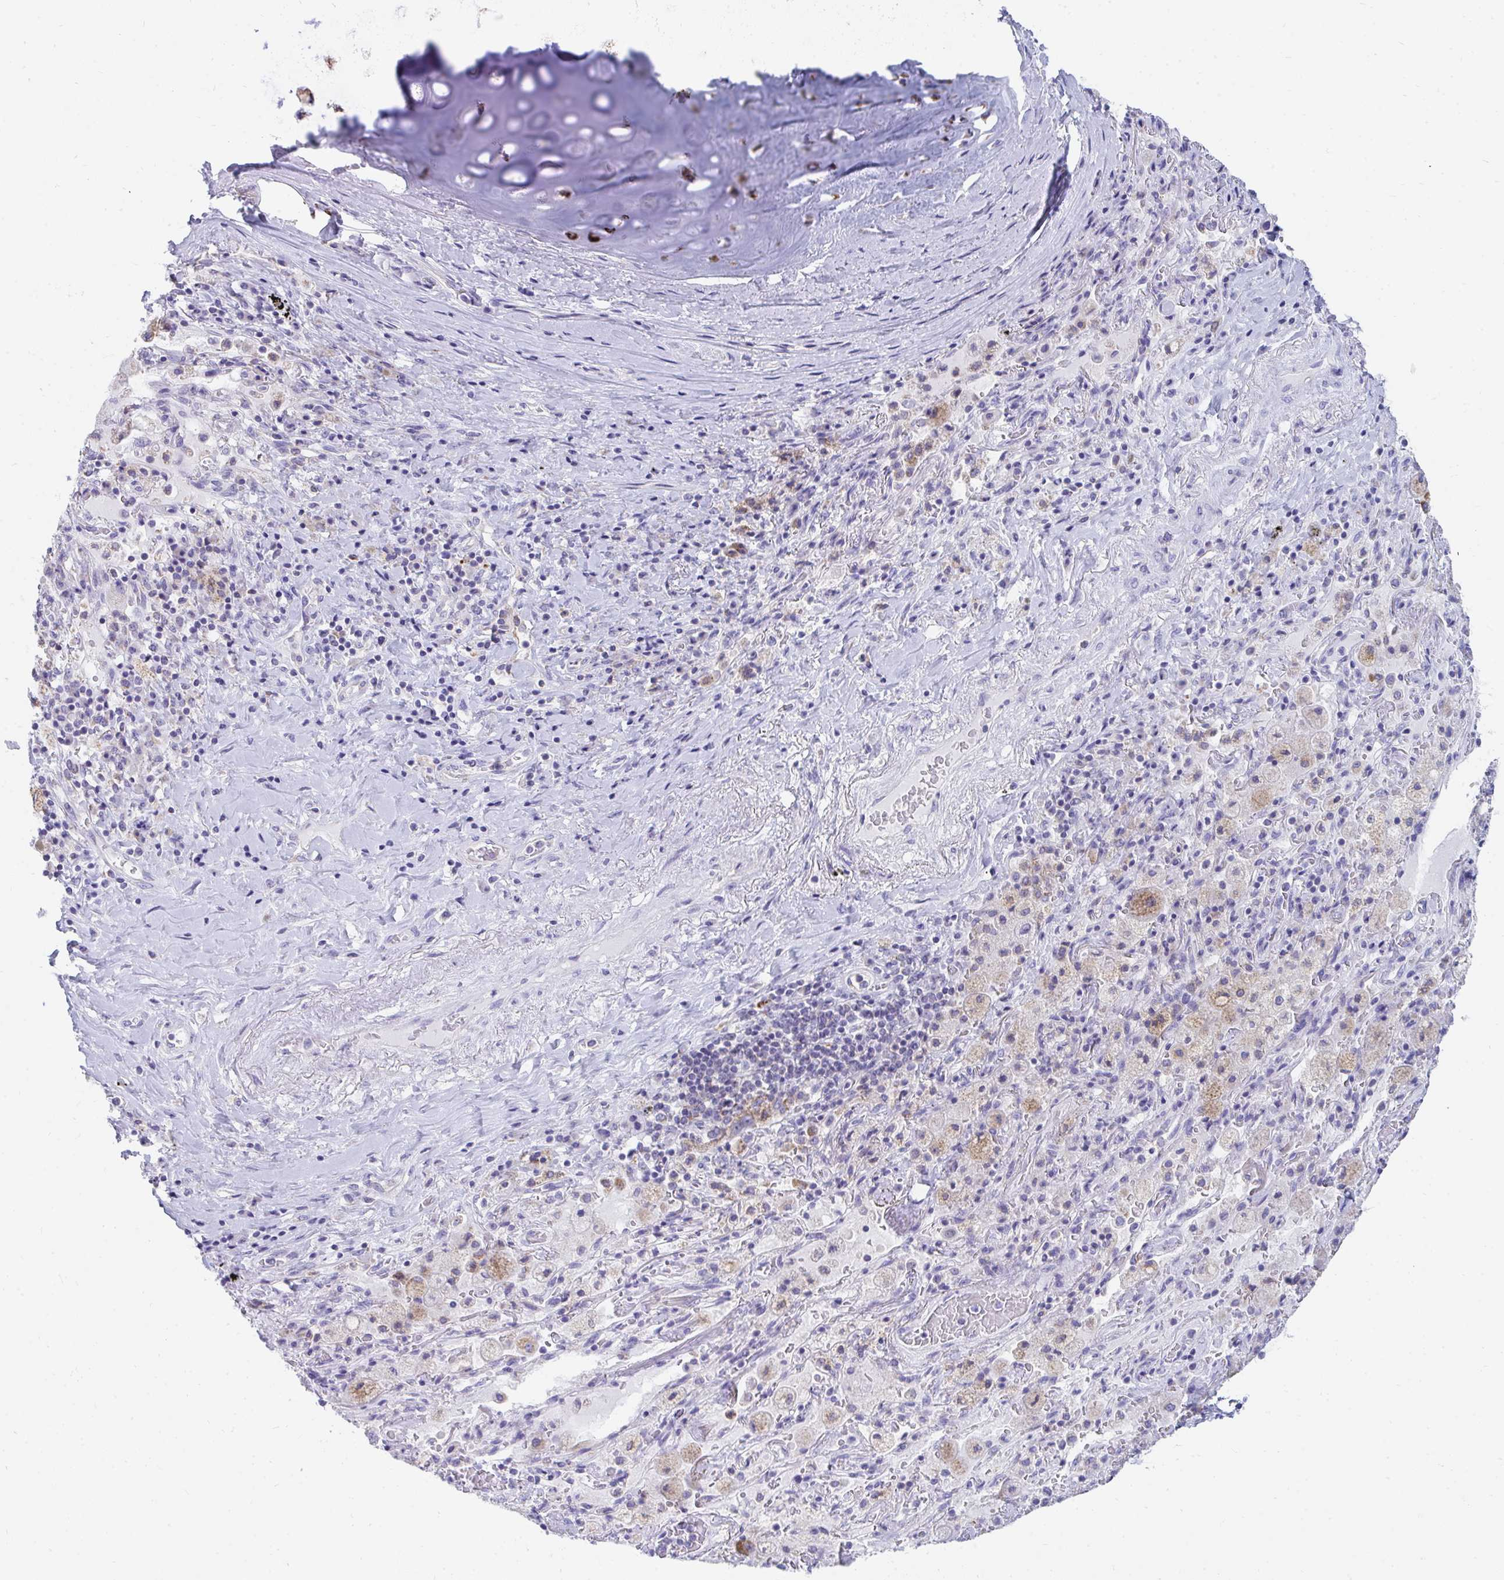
{"staining": {"intensity": "strong", "quantity": "<25%", "location": "cytoplasmic/membranous"}, "tissue": "soft tissue", "cell_type": "Chondrocytes", "image_type": "normal", "snomed": [{"axis": "morphology", "description": "Normal tissue, NOS"}, {"axis": "topography", "description": "Cartilage tissue"}, {"axis": "topography", "description": "Bronchus"}], "caption": "This is a micrograph of IHC staining of normal soft tissue, which shows strong positivity in the cytoplasmic/membranous of chondrocytes.", "gene": "PC", "patient": {"sex": "male", "age": 64}}